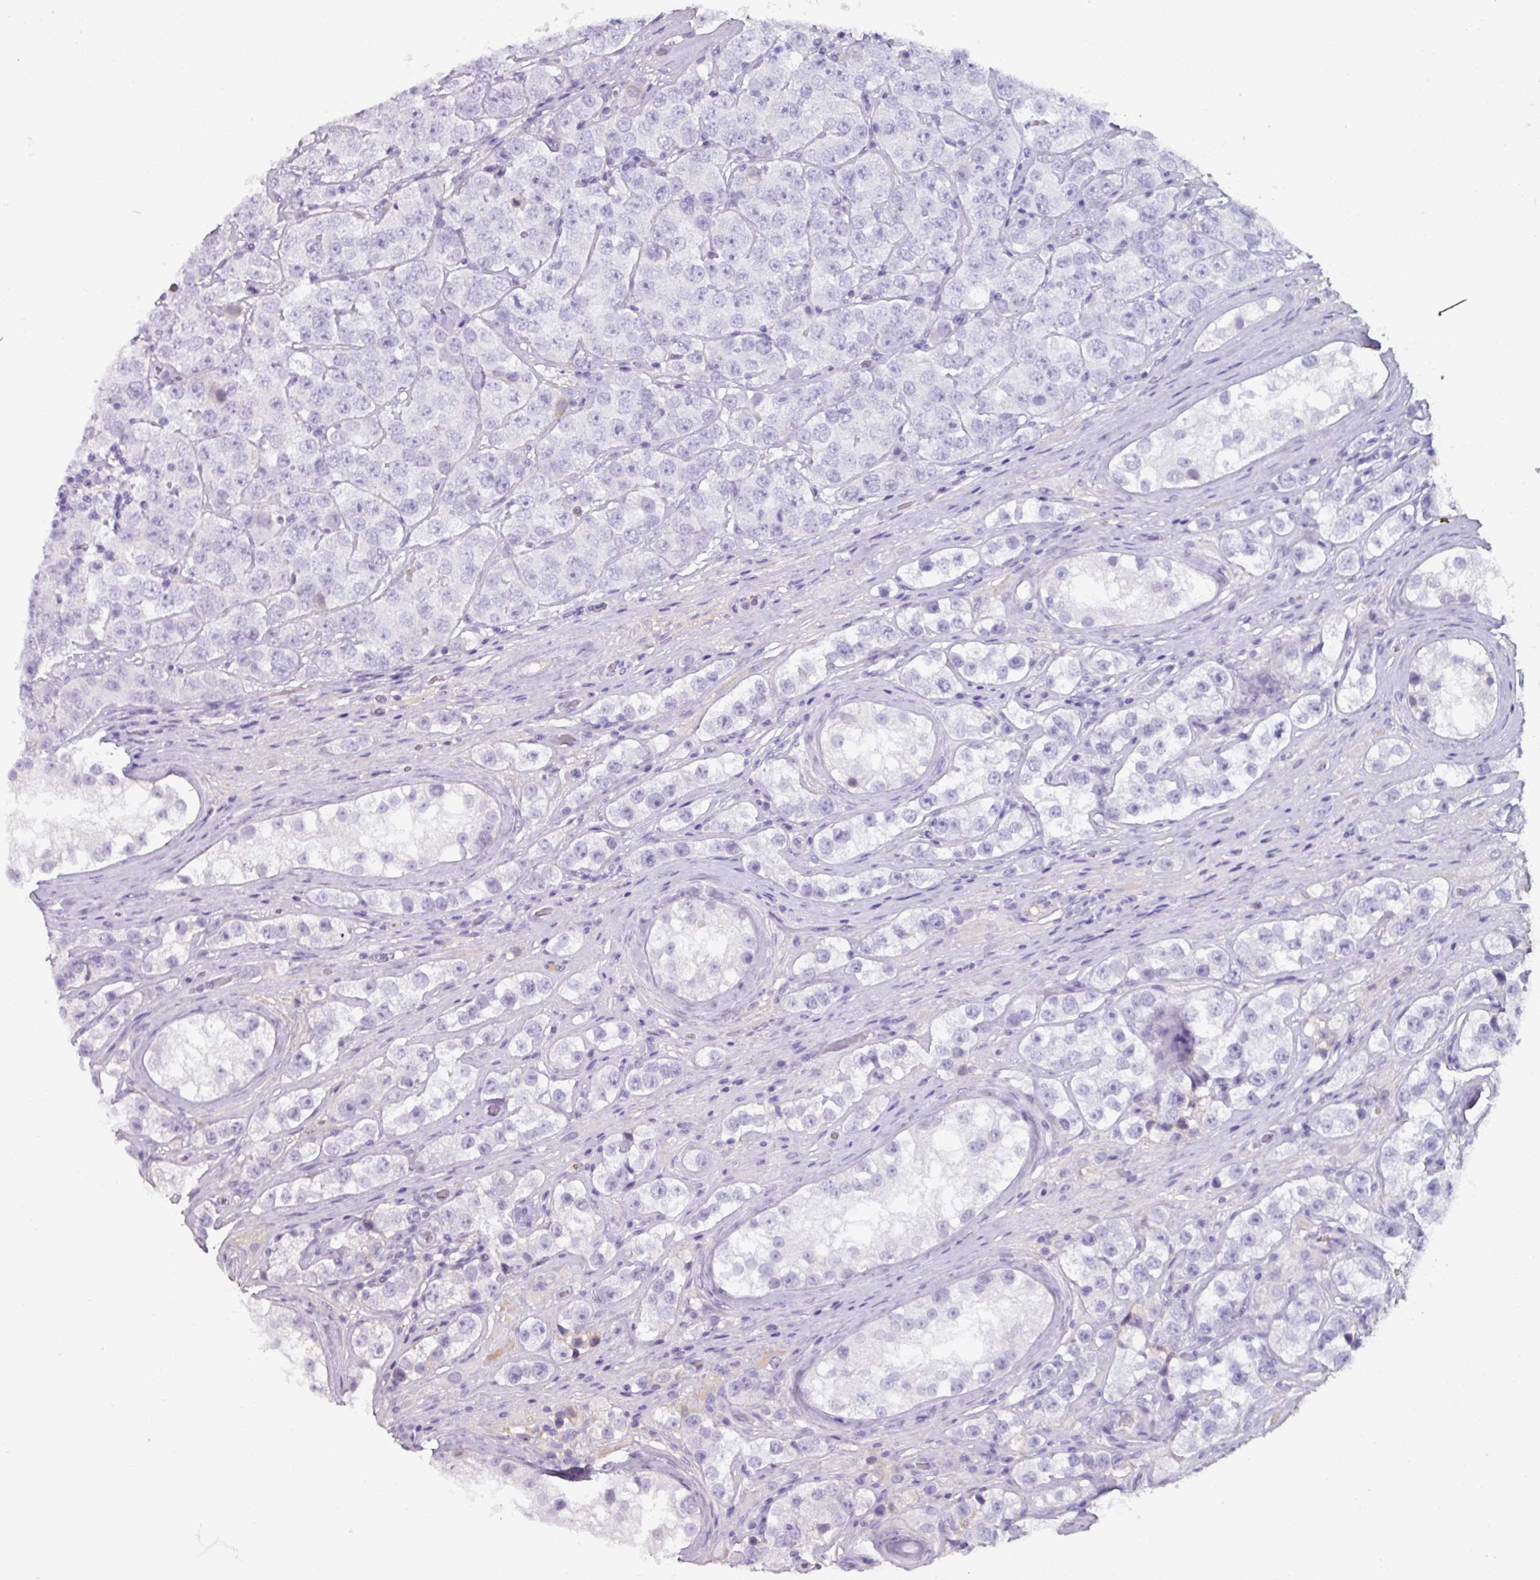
{"staining": {"intensity": "negative", "quantity": "none", "location": "none"}, "tissue": "testis cancer", "cell_type": "Tumor cells", "image_type": "cancer", "snomed": [{"axis": "morphology", "description": "Seminoma, NOS"}, {"axis": "topography", "description": "Testis"}], "caption": "Immunohistochemical staining of testis seminoma exhibits no significant staining in tumor cells.", "gene": "SPESP1", "patient": {"sex": "male", "age": 28}}